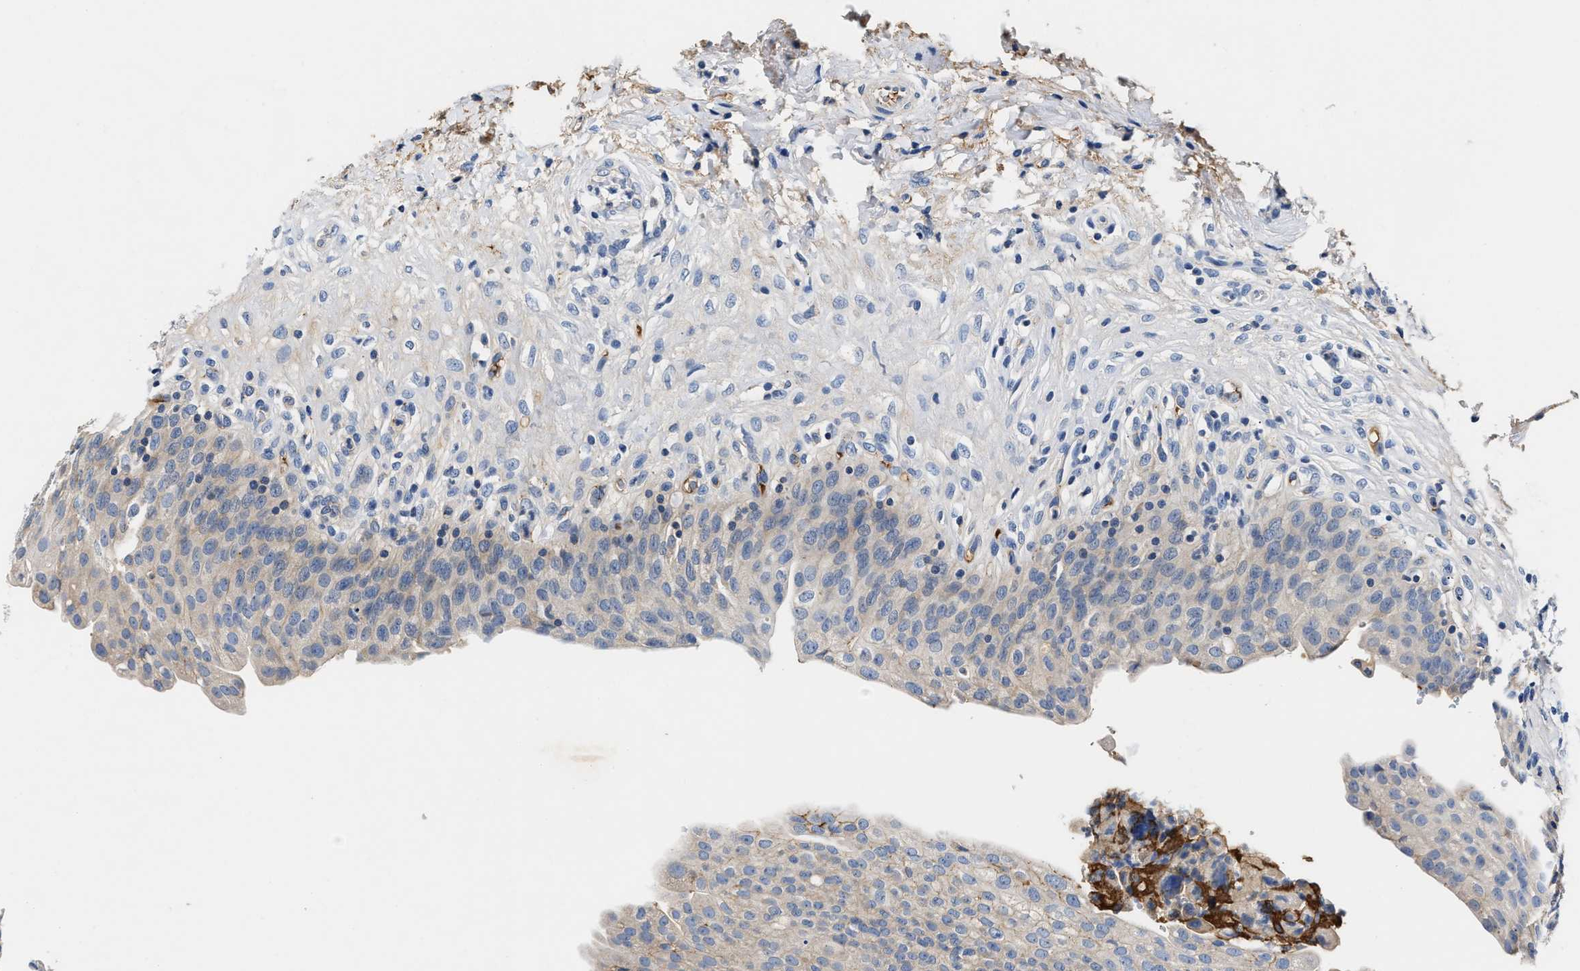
{"staining": {"intensity": "weak", "quantity": "<25%", "location": "cytoplasmic/membranous"}, "tissue": "urinary bladder", "cell_type": "Urothelial cells", "image_type": "normal", "snomed": [{"axis": "morphology", "description": "Urothelial carcinoma, High grade"}, {"axis": "topography", "description": "Urinary bladder"}], "caption": "Protein analysis of unremarkable urinary bladder exhibits no significant expression in urothelial cells. Brightfield microscopy of immunohistochemistry (IHC) stained with DAB (3,3'-diaminobenzidine) (brown) and hematoxylin (blue), captured at high magnification.", "gene": "TUT7", "patient": {"sex": "male", "age": 46}}